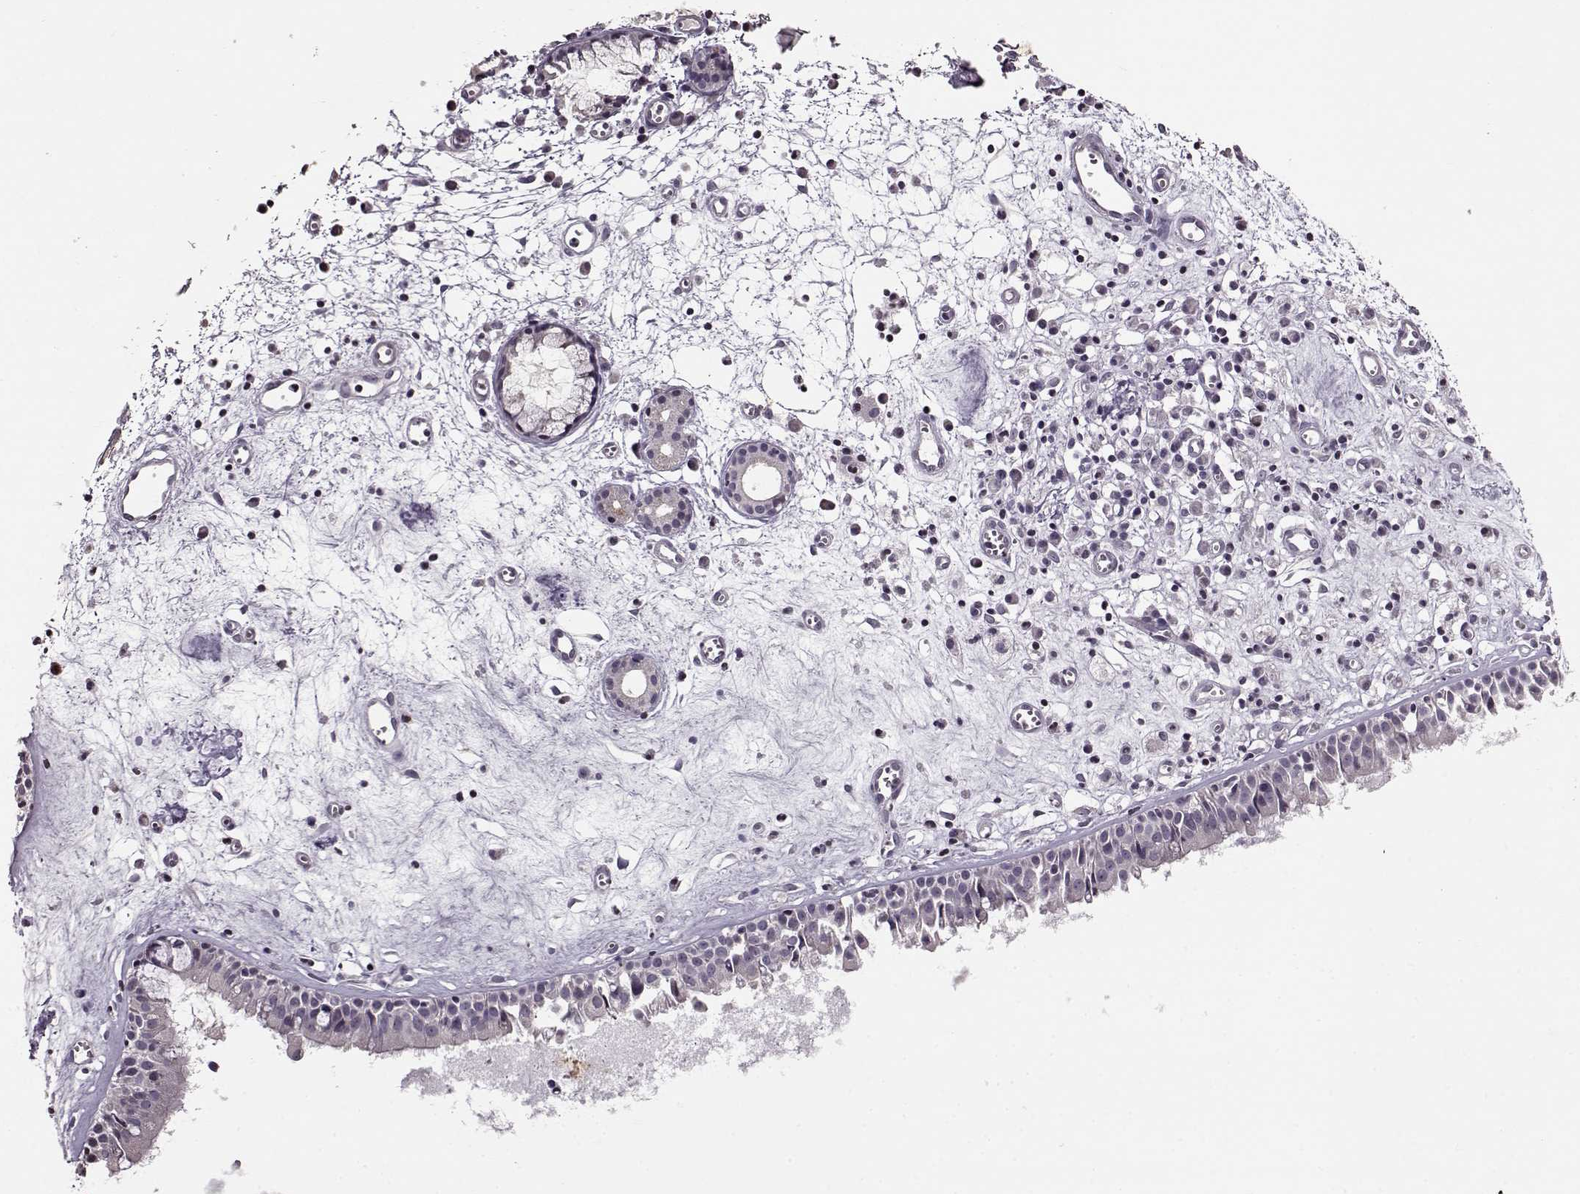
{"staining": {"intensity": "negative", "quantity": "none", "location": "none"}, "tissue": "nasopharynx", "cell_type": "Respiratory epithelial cells", "image_type": "normal", "snomed": [{"axis": "morphology", "description": "Normal tissue, NOS"}, {"axis": "topography", "description": "Nasopharynx"}], "caption": "IHC photomicrograph of unremarkable nasopharynx: nasopharynx stained with DAB (3,3'-diaminobenzidine) displays no significant protein positivity in respiratory epithelial cells. (Brightfield microscopy of DAB IHC at high magnification).", "gene": "FSHB", "patient": {"sex": "male", "age": 61}}